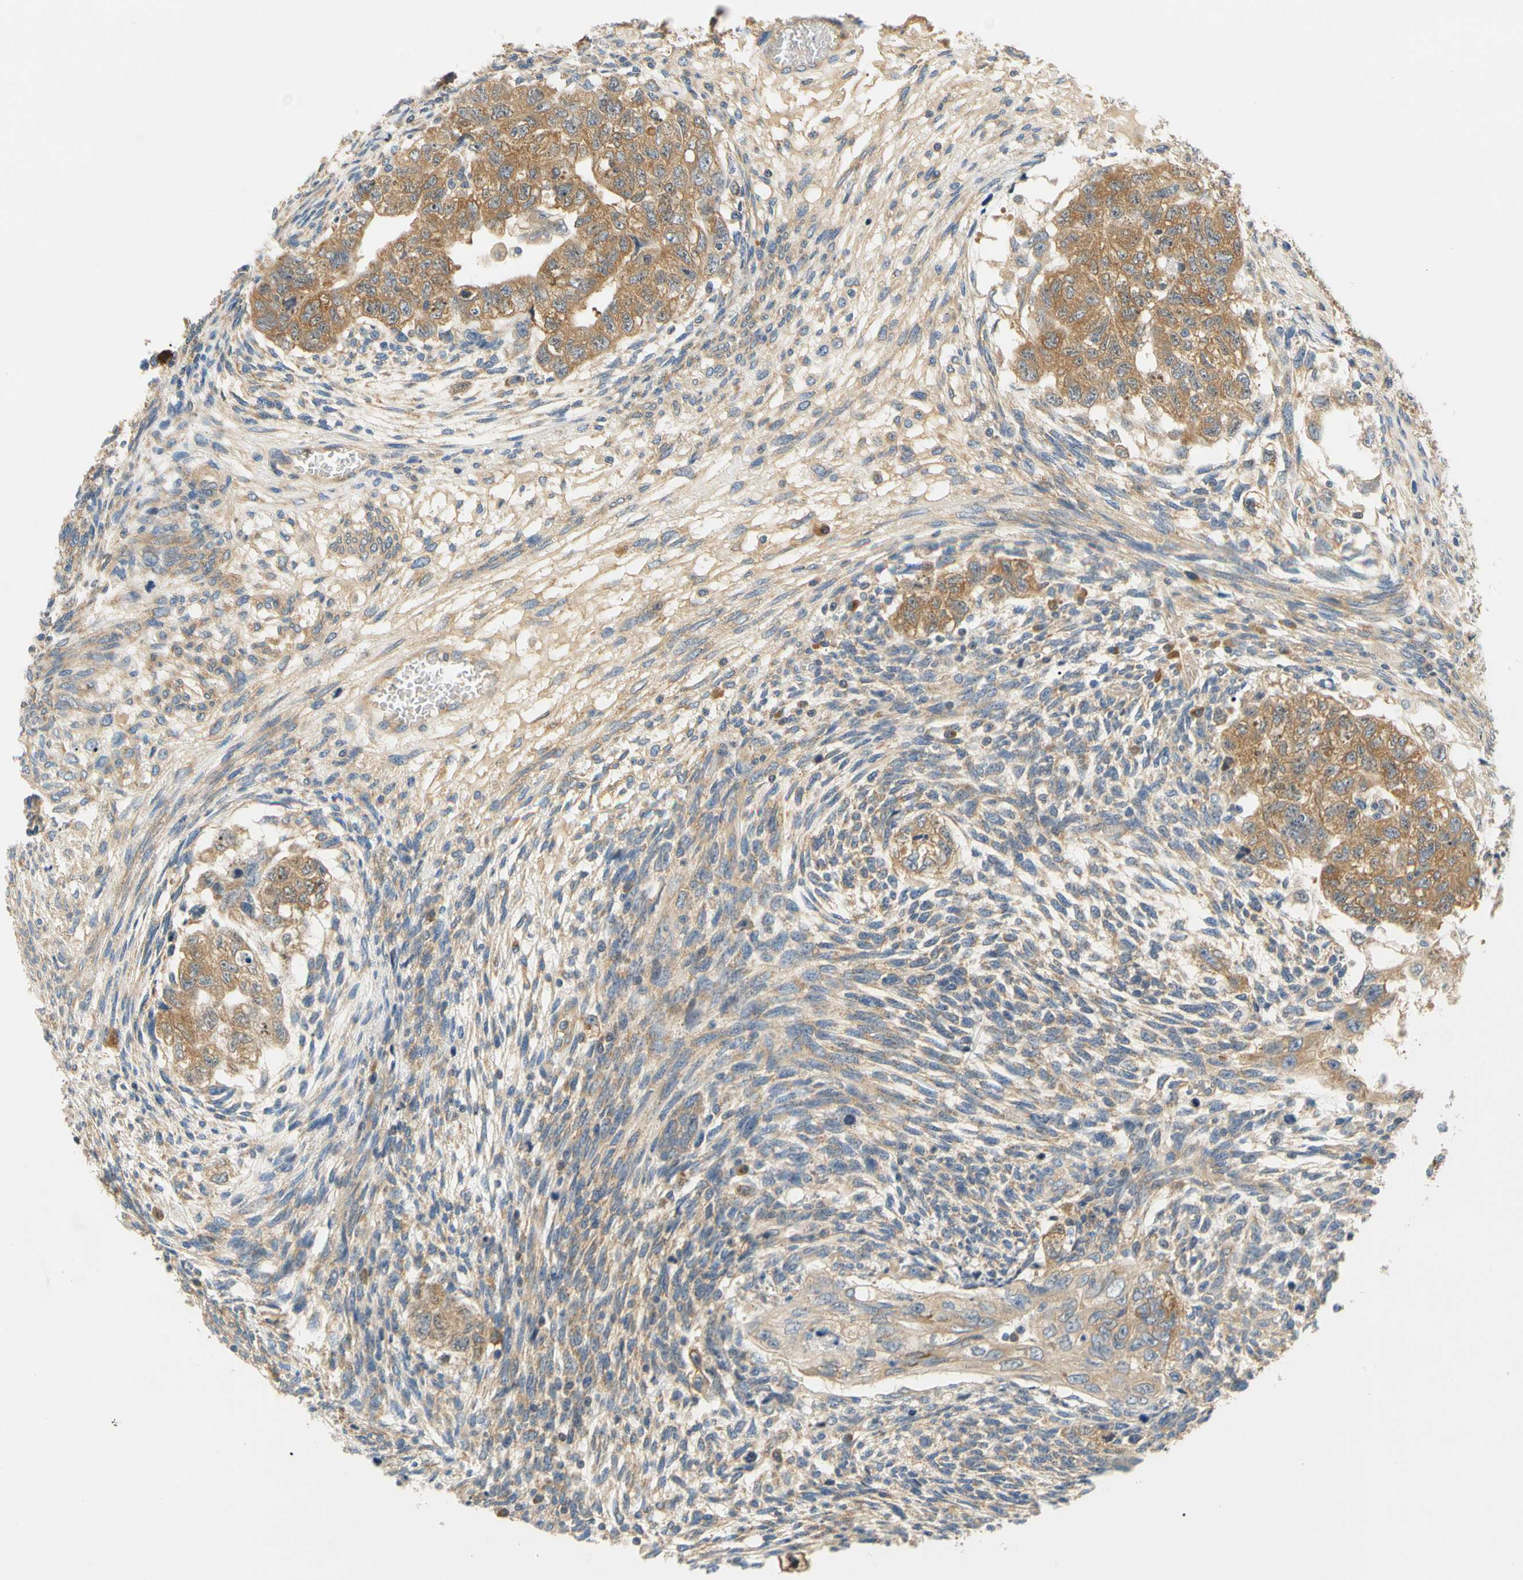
{"staining": {"intensity": "moderate", "quantity": ">75%", "location": "cytoplasmic/membranous"}, "tissue": "testis cancer", "cell_type": "Tumor cells", "image_type": "cancer", "snomed": [{"axis": "morphology", "description": "Normal tissue, NOS"}, {"axis": "morphology", "description": "Carcinoma, Embryonal, NOS"}, {"axis": "topography", "description": "Testis"}], "caption": "There is medium levels of moderate cytoplasmic/membranous positivity in tumor cells of embryonal carcinoma (testis), as demonstrated by immunohistochemical staining (brown color).", "gene": "LRRC47", "patient": {"sex": "male", "age": 36}}